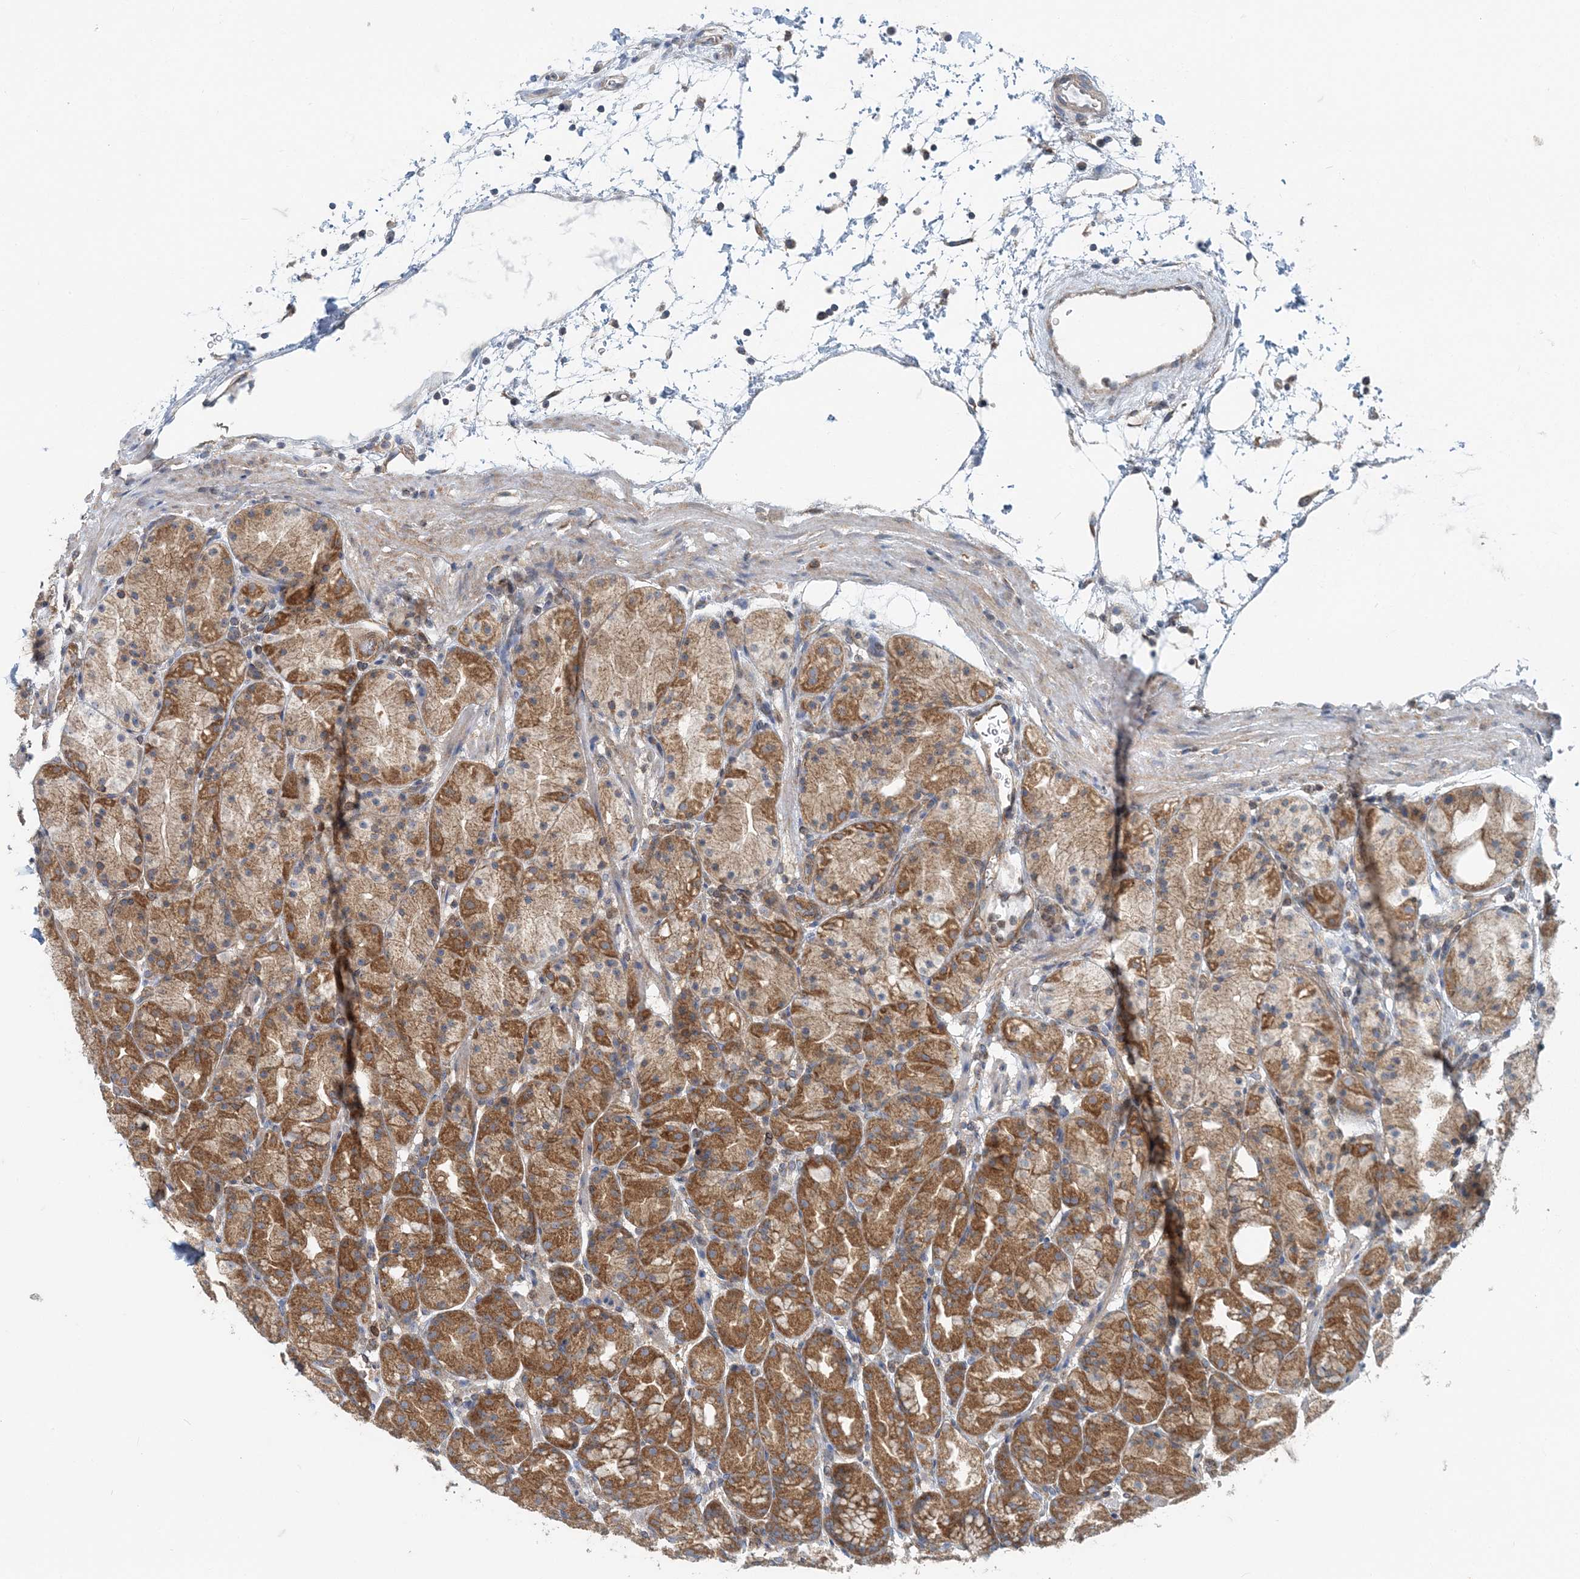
{"staining": {"intensity": "moderate", "quantity": ">75%", "location": "cytoplasmic/membranous"}, "tissue": "stomach", "cell_type": "Glandular cells", "image_type": "normal", "snomed": [{"axis": "morphology", "description": "Normal tissue, NOS"}, {"axis": "topography", "description": "Stomach, upper"}], "caption": "Protein expression analysis of benign human stomach reveals moderate cytoplasmic/membranous positivity in approximately >75% of glandular cells. (DAB = brown stain, brightfield microscopy at high magnification).", "gene": "MOB4", "patient": {"sex": "male", "age": 48}}